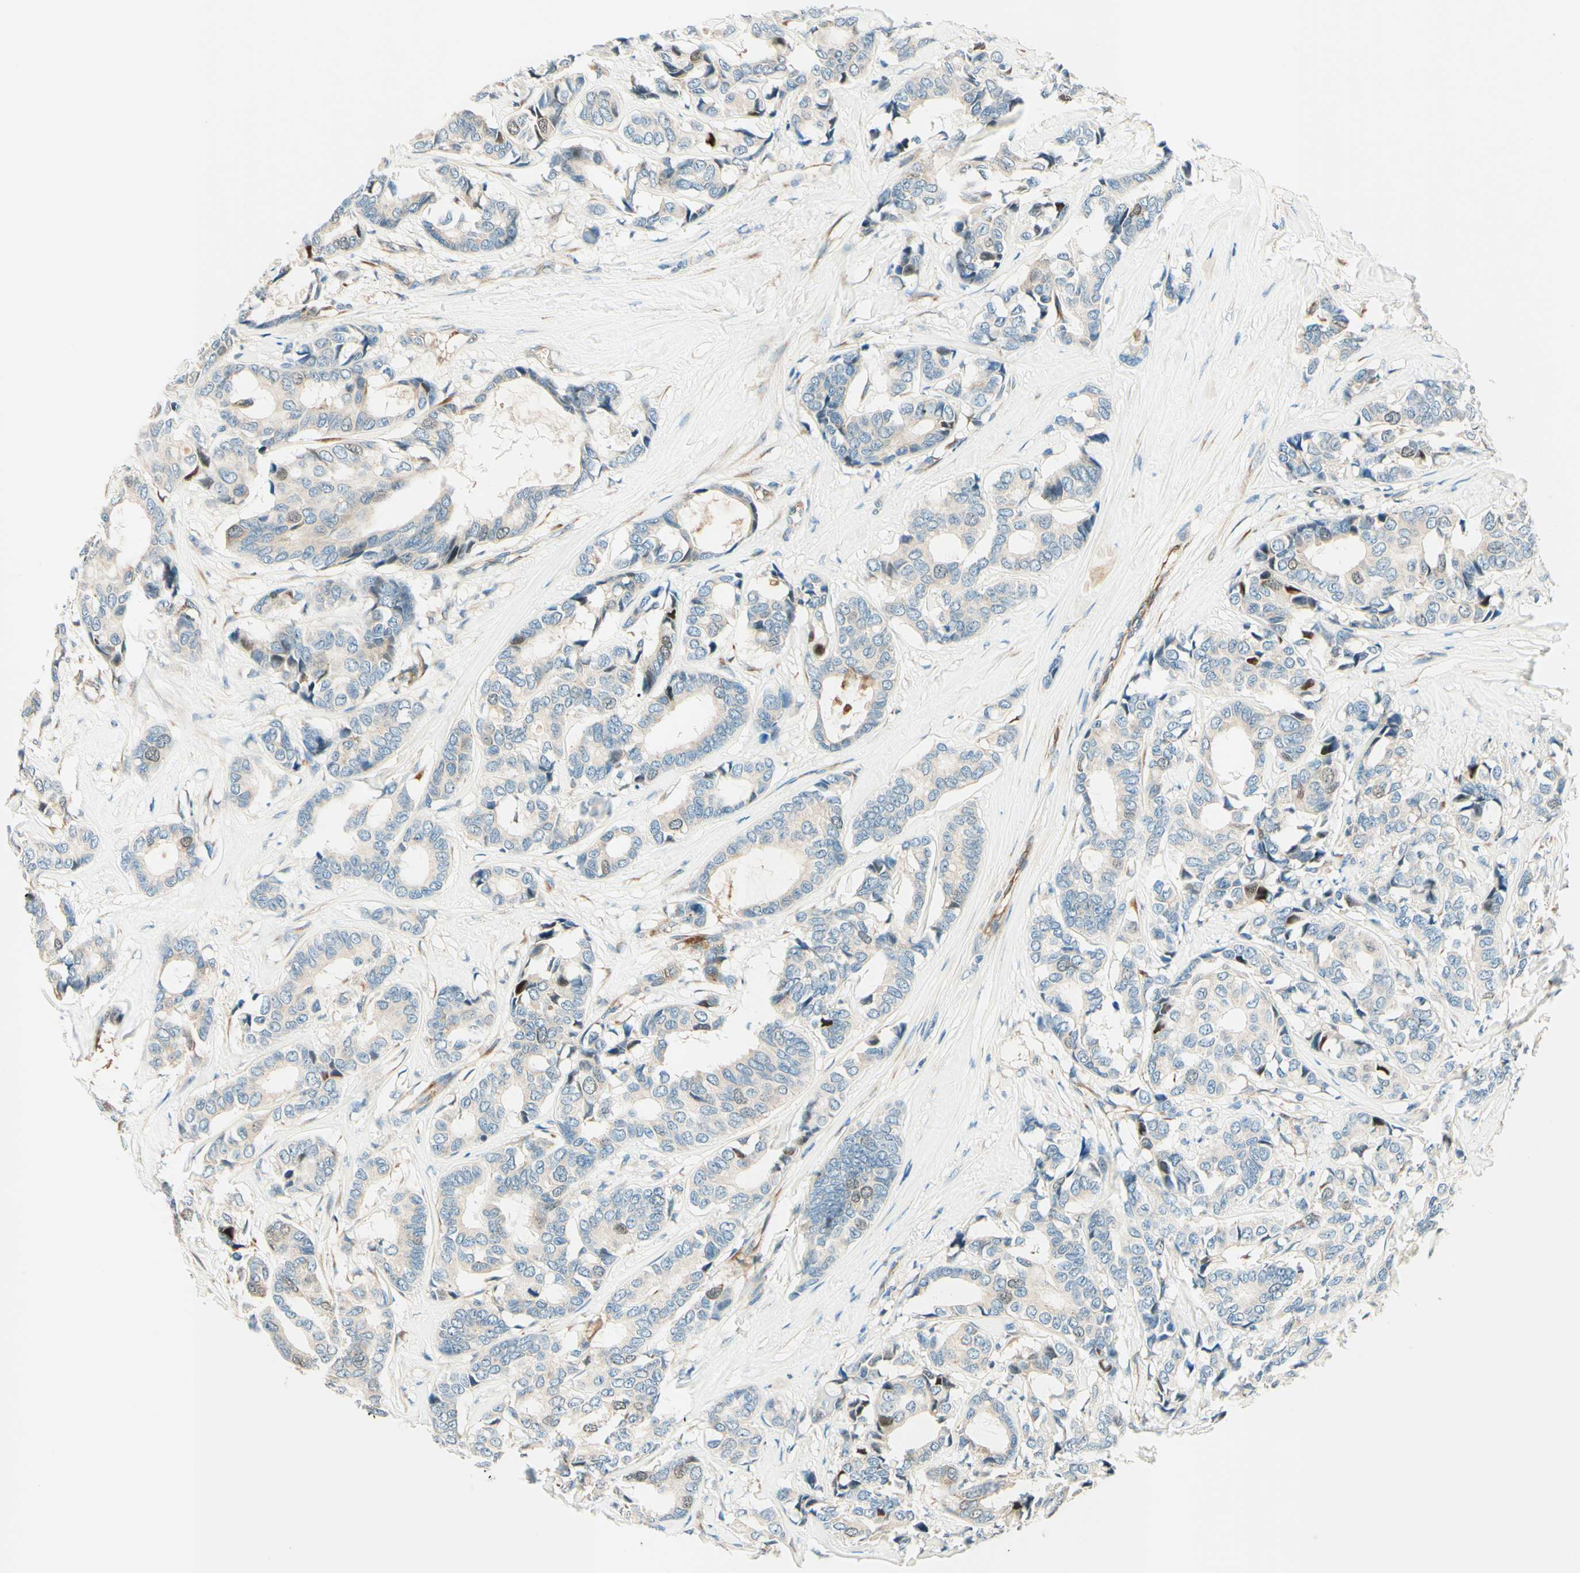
{"staining": {"intensity": "negative", "quantity": "none", "location": "none"}, "tissue": "breast cancer", "cell_type": "Tumor cells", "image_type": "cancer", "snomed": [{"axis": "morphology", "description": "Duct carcinoma"}, {"axis": "topography", "description": "Breast"}], "caption": "Image shows no significant protein expression in tumor cells of infiltrating ductal carcinoma (breast).", "gene": "TAOK2", "patient": {"sex": "female", "age": 87}}